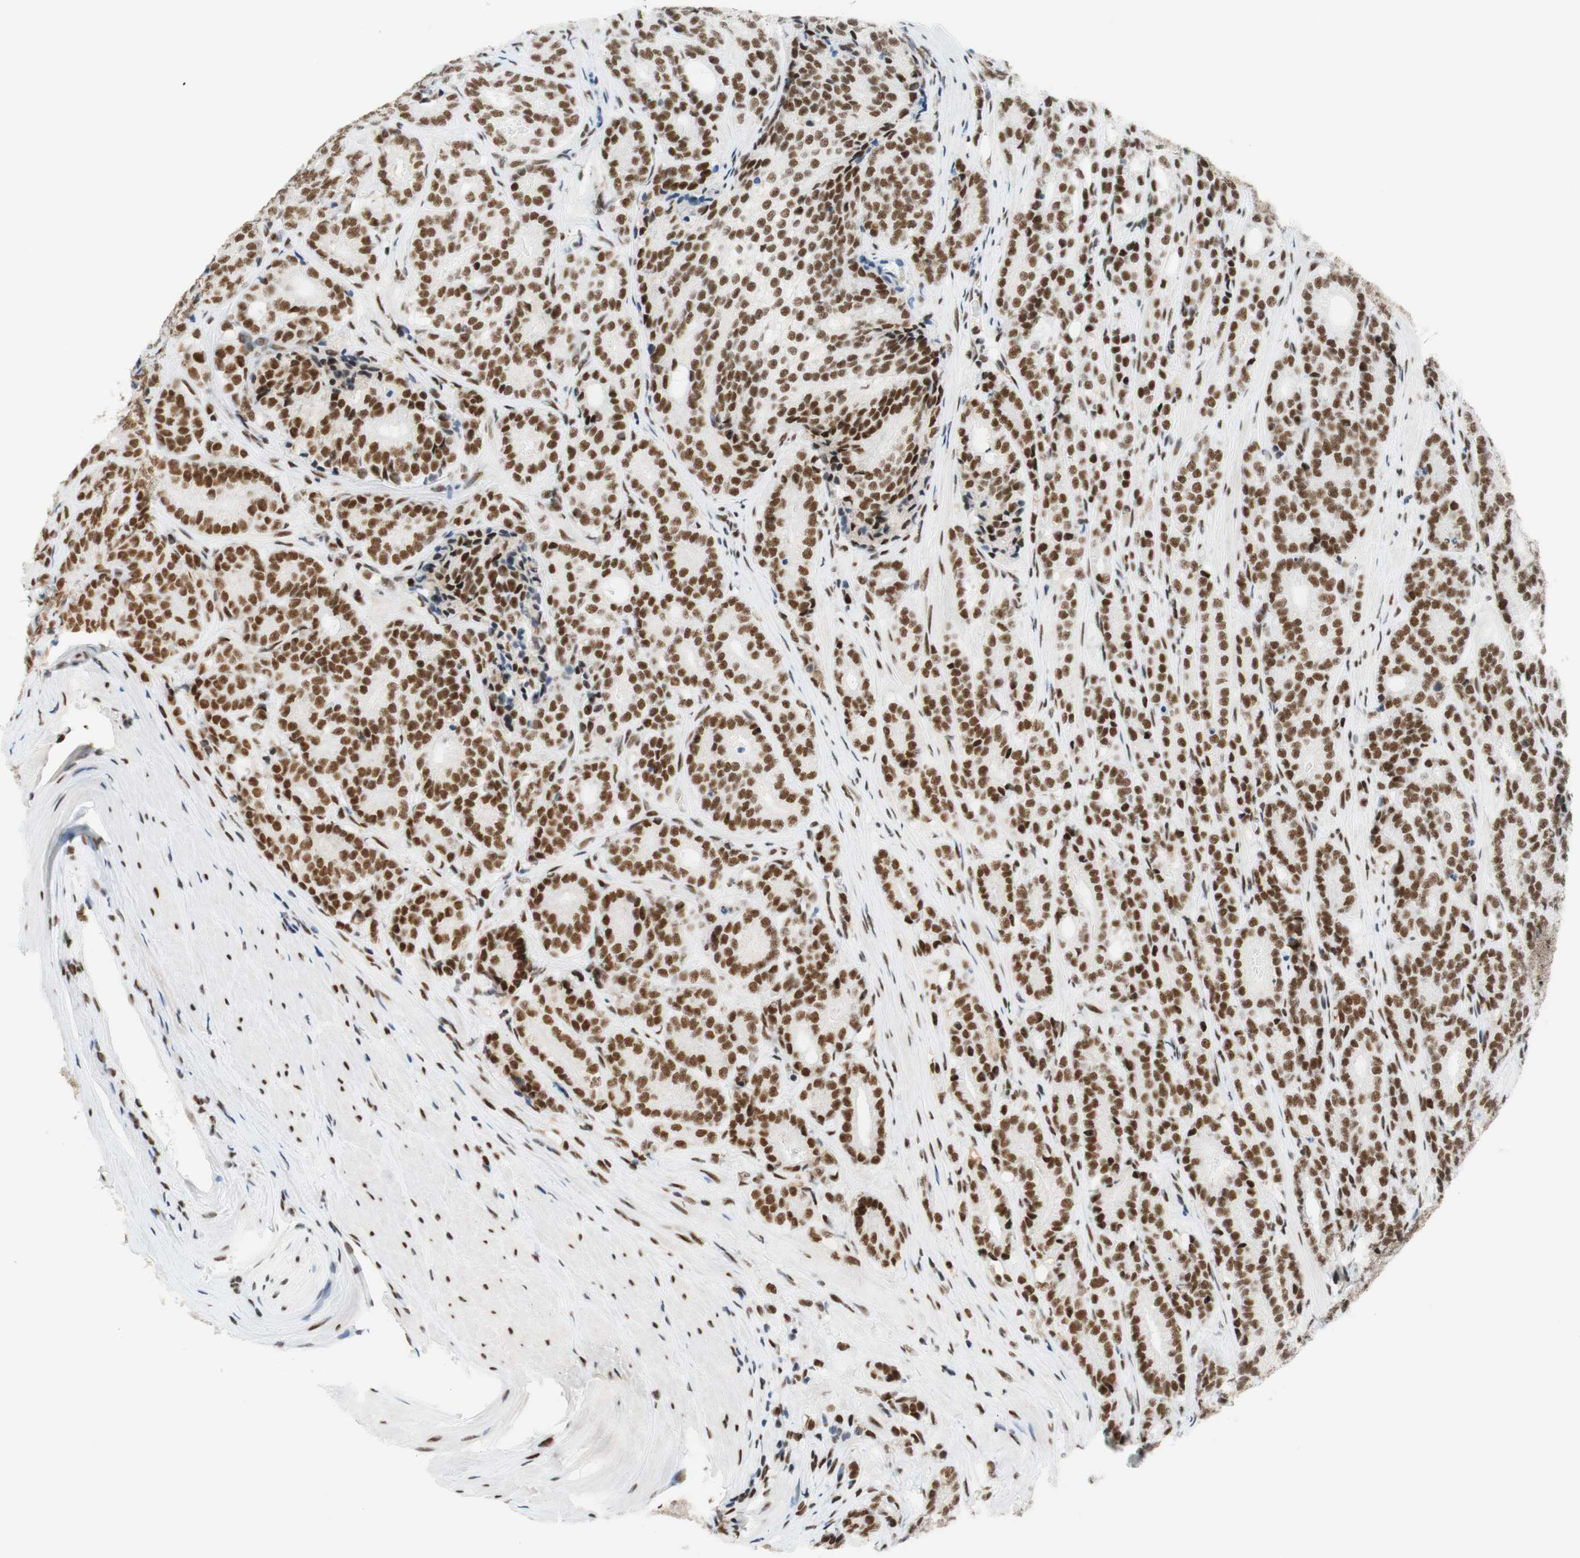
{"staining": {"intensity": "moderate", "quantity": ">75%", "location": "nuclear"}, "tissue": "prostate cancer", "cell_type": "Tumor cells", "image_type": "cancer", "snomed": [{"axis": "morphology", "description": "Adenocarcinoma, High grade"}, {"axis": "topography", "description": "Prostate"}], "caption": "IHC photomicrograph of prostate cancer stained for a protein (brown), which exhibits medium levels of moderate nuclear staining in about >75% of tumor cells.", "gene": "RNF20", "patient": {"sex": "male", "age": 61}}